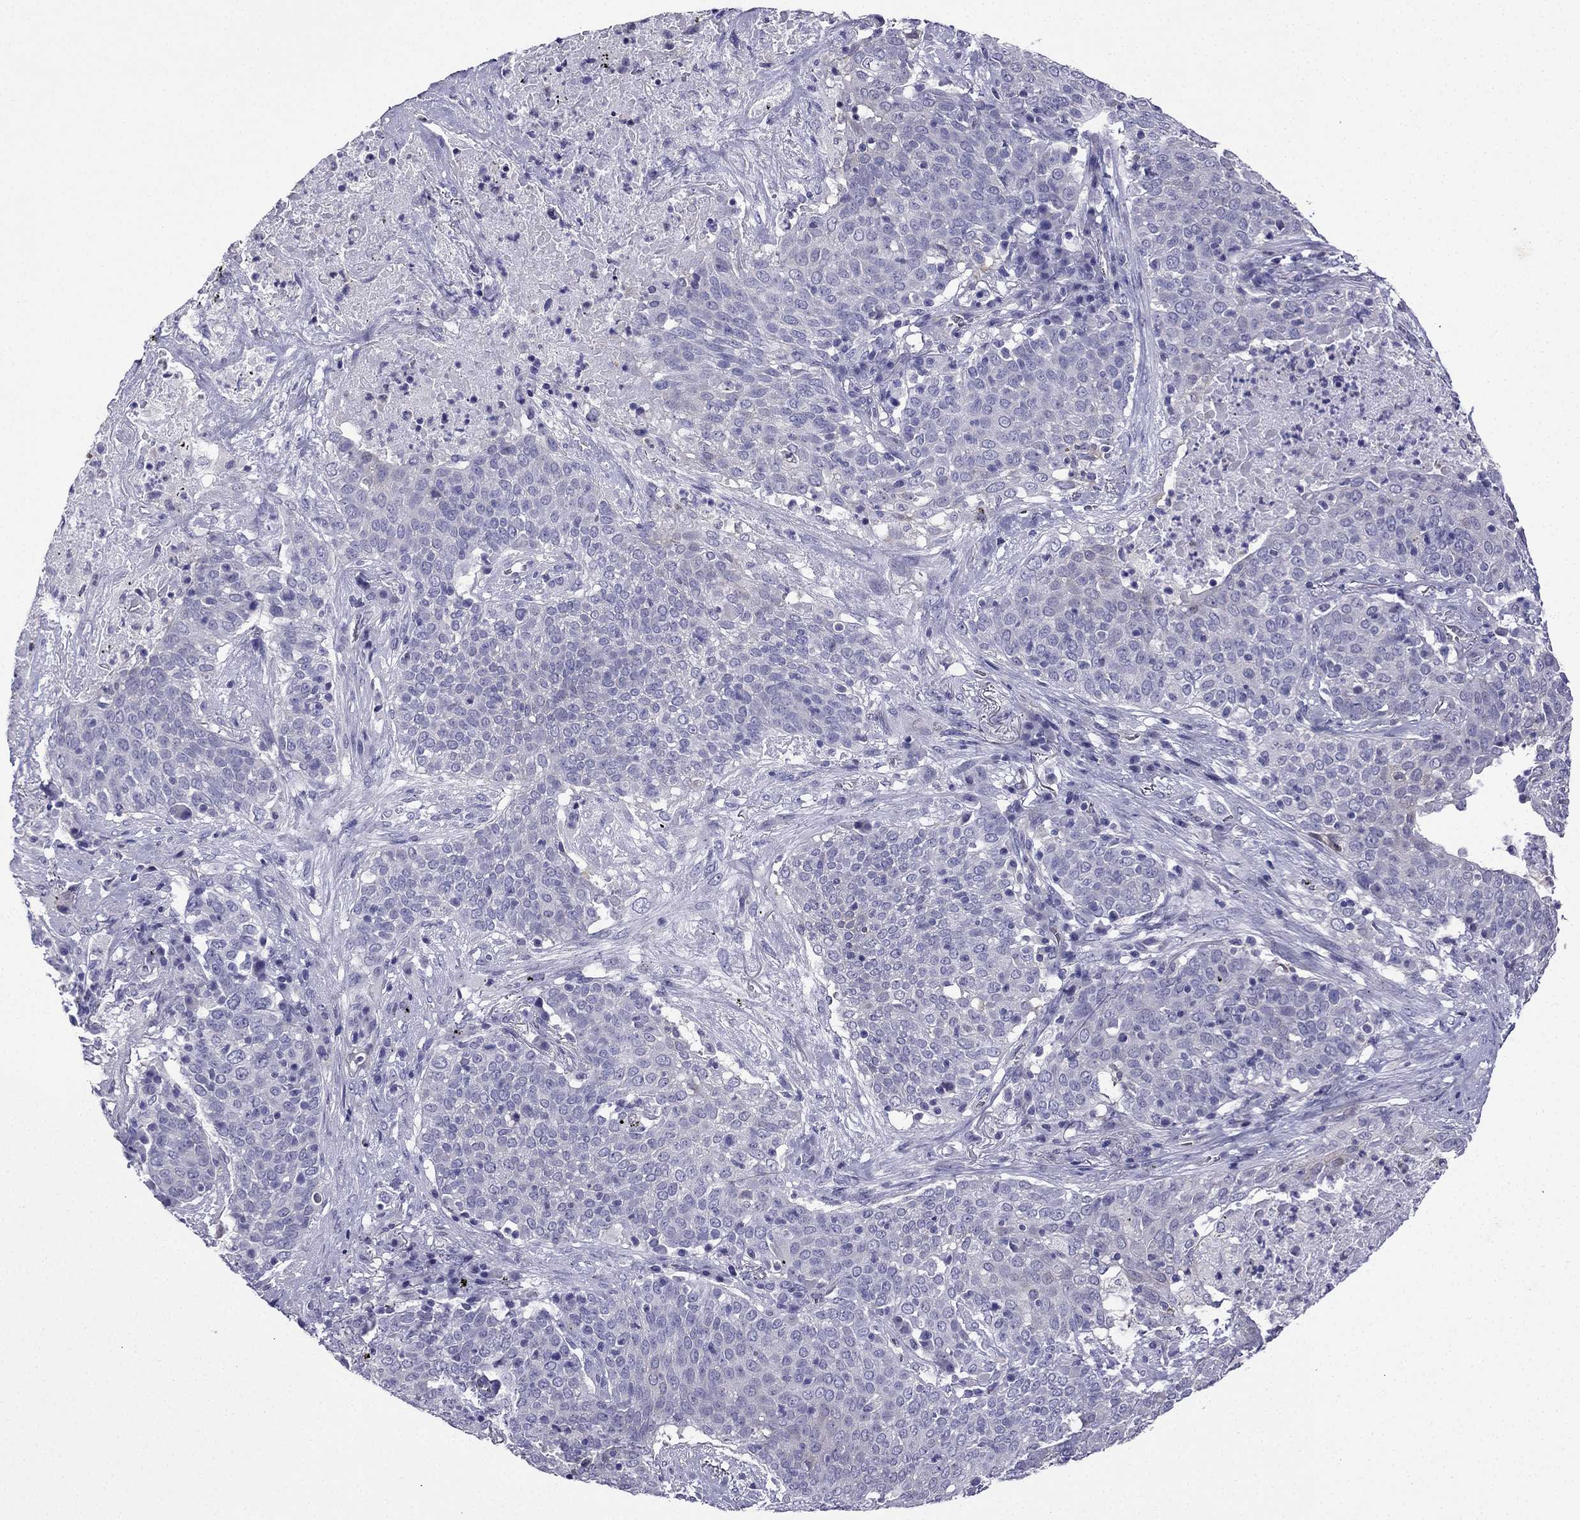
{"staining": {"intensity": "negative", "quantity": "none", "location": "none"}, "tissue": "lung cancer", "cell_type": "Tumor cells", "image_type": "cancer", "snomed": [{"axis": "morphology", "description": "Squamous cell carcinoma, NOS"}, {"axis": "topography", "description": "Lung"}], "caption": "There is no significant expression in tumor cells of lung squamous cell carcinoma. (Immunohistochemistry, brightfield microscopy, high magnification).", "gene": "KCNJ10", "patient": {"sex": "male", "age": 82}}